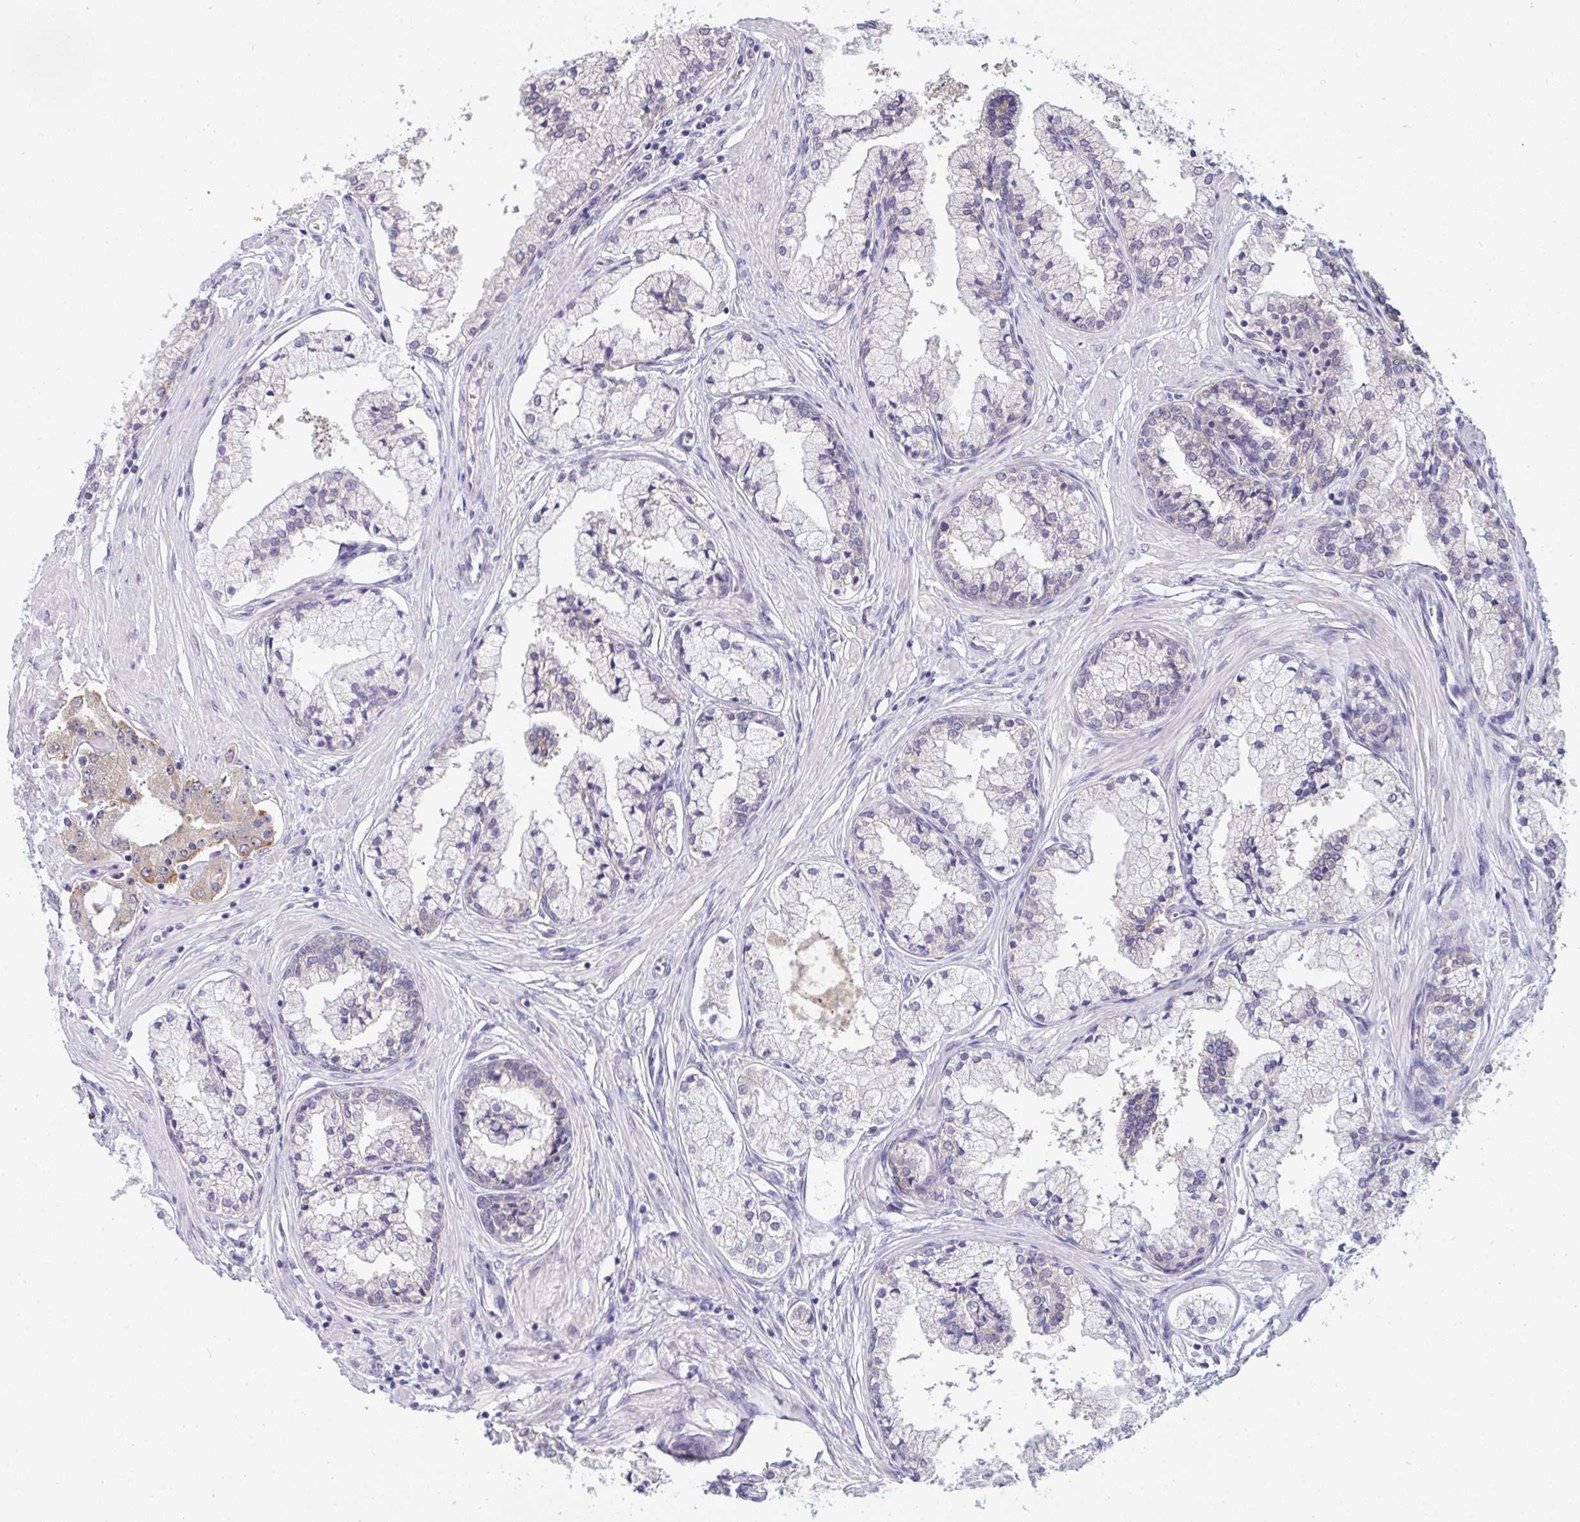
{"staining": {"intensity": "negative", "quantity": "none", "location": "none"}, "tissue": "prostate cancer", "cell_type": "Tumor cells", "image_type": "cancer", "snomed": [{"axis": "morphology", "description": "Adenocarcinoma, High grade"}, {"axis": "topography", "description": "Prostate"}], "caption": "A photomicrograph of prostate adenocarcinoma (high-grade) stained for a protein demonstrates no brown staining in tumor cells.", "gene": "TMEM41A", "patient": {"sex": "male", "age": 66}}